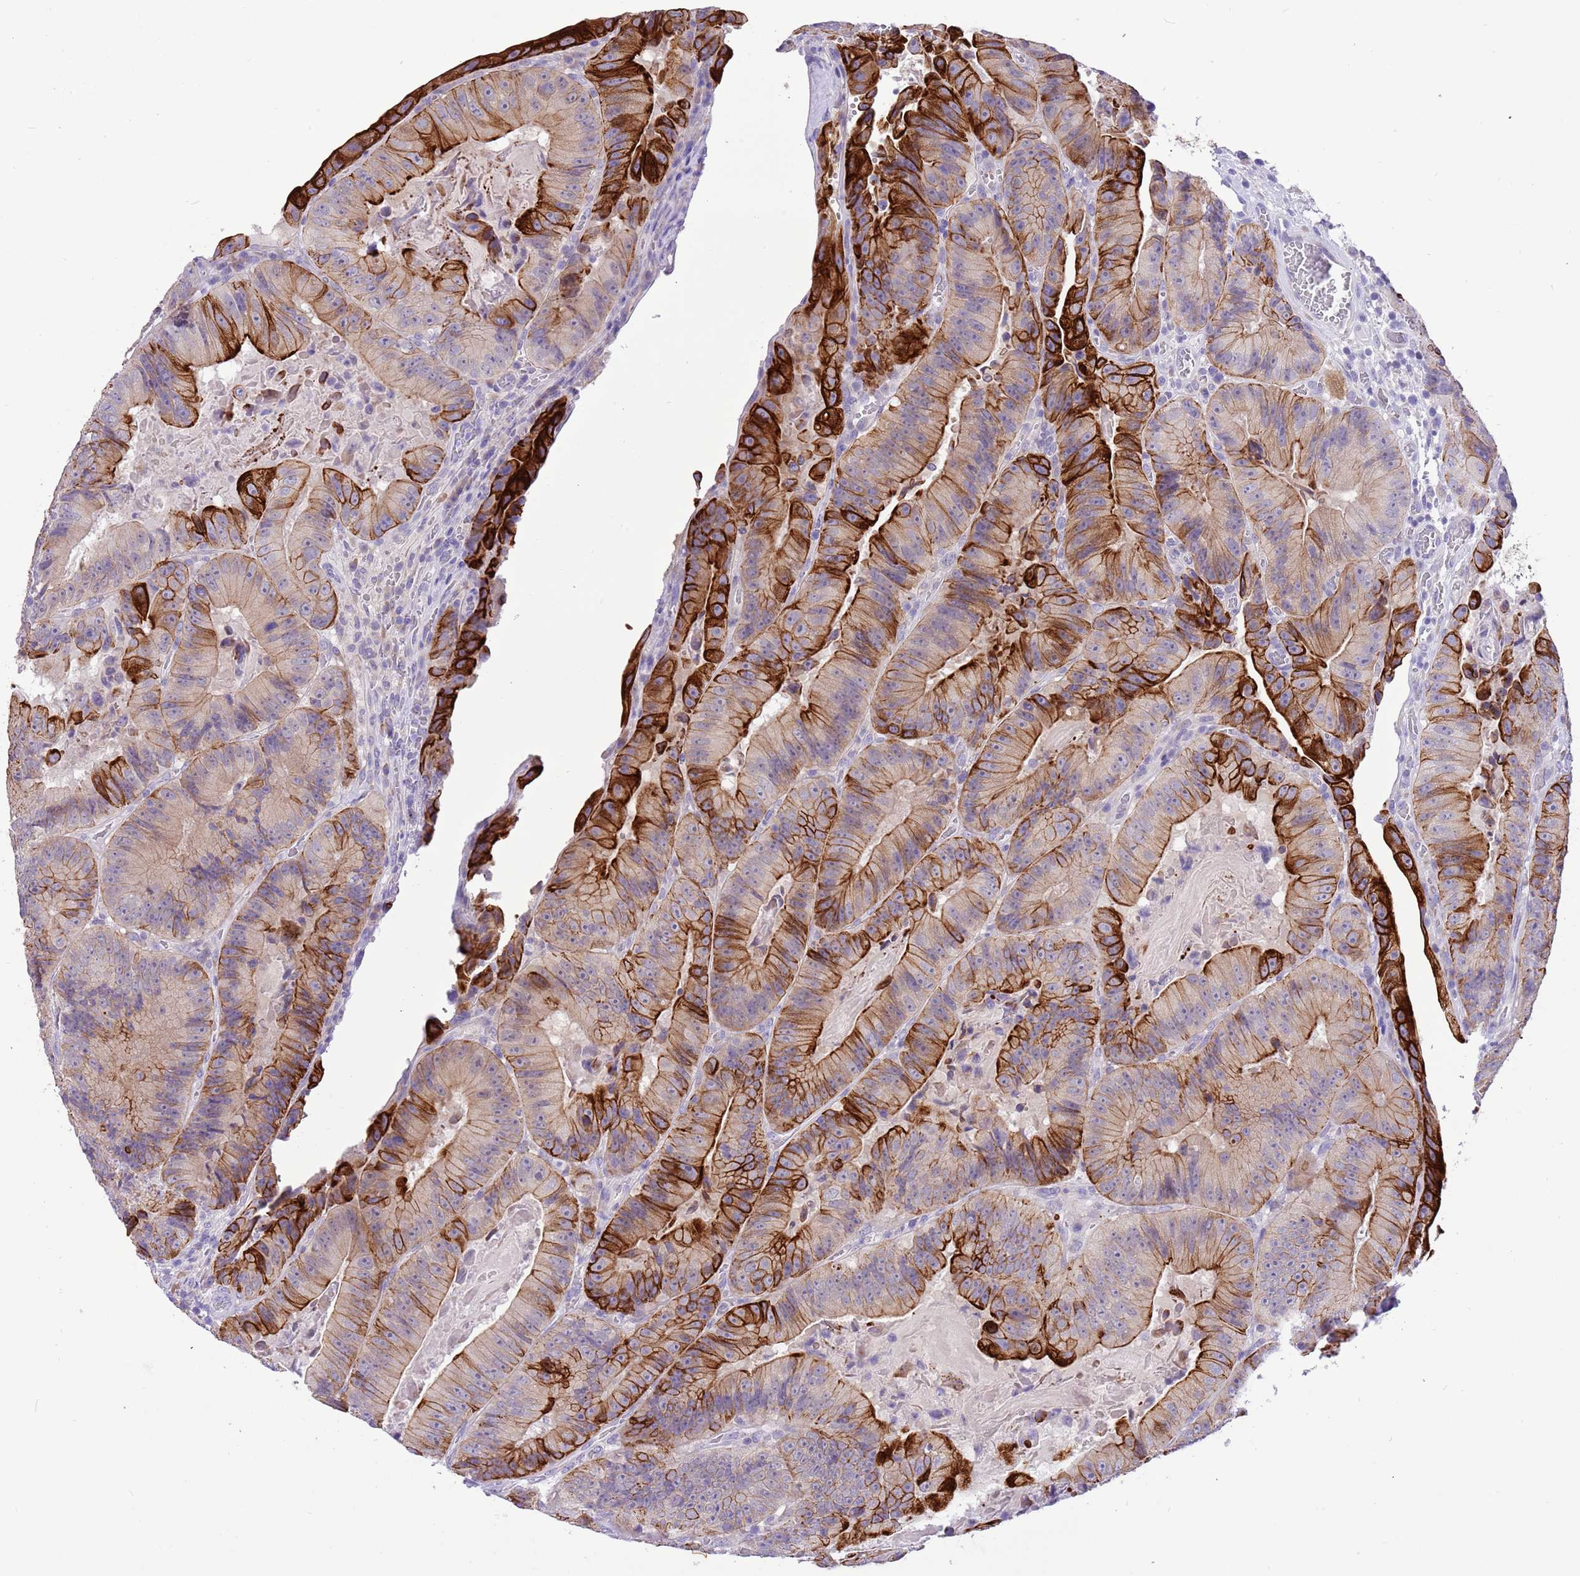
{"staining": {"intensity": "strong", "quantity": ">75%", "location": "cytoplasmic/membranous"}, "tissue": "colorectal cancer", "cell_type": "Tumor cells", "image_type": "cancer", "snomed": [{"axis": "morphology", "description": "Adenocarcinoma, NOS"}, {"axis": "topography", "description": "Colon"}], "caption": "Human colorectal cancer stained for a protein (brown) displays strong cytoplasmic/membranous positive staining in about >75% of tumor cells.", "gene": "R3HDM4", "patient": {"sex": "female", "age": 86}}